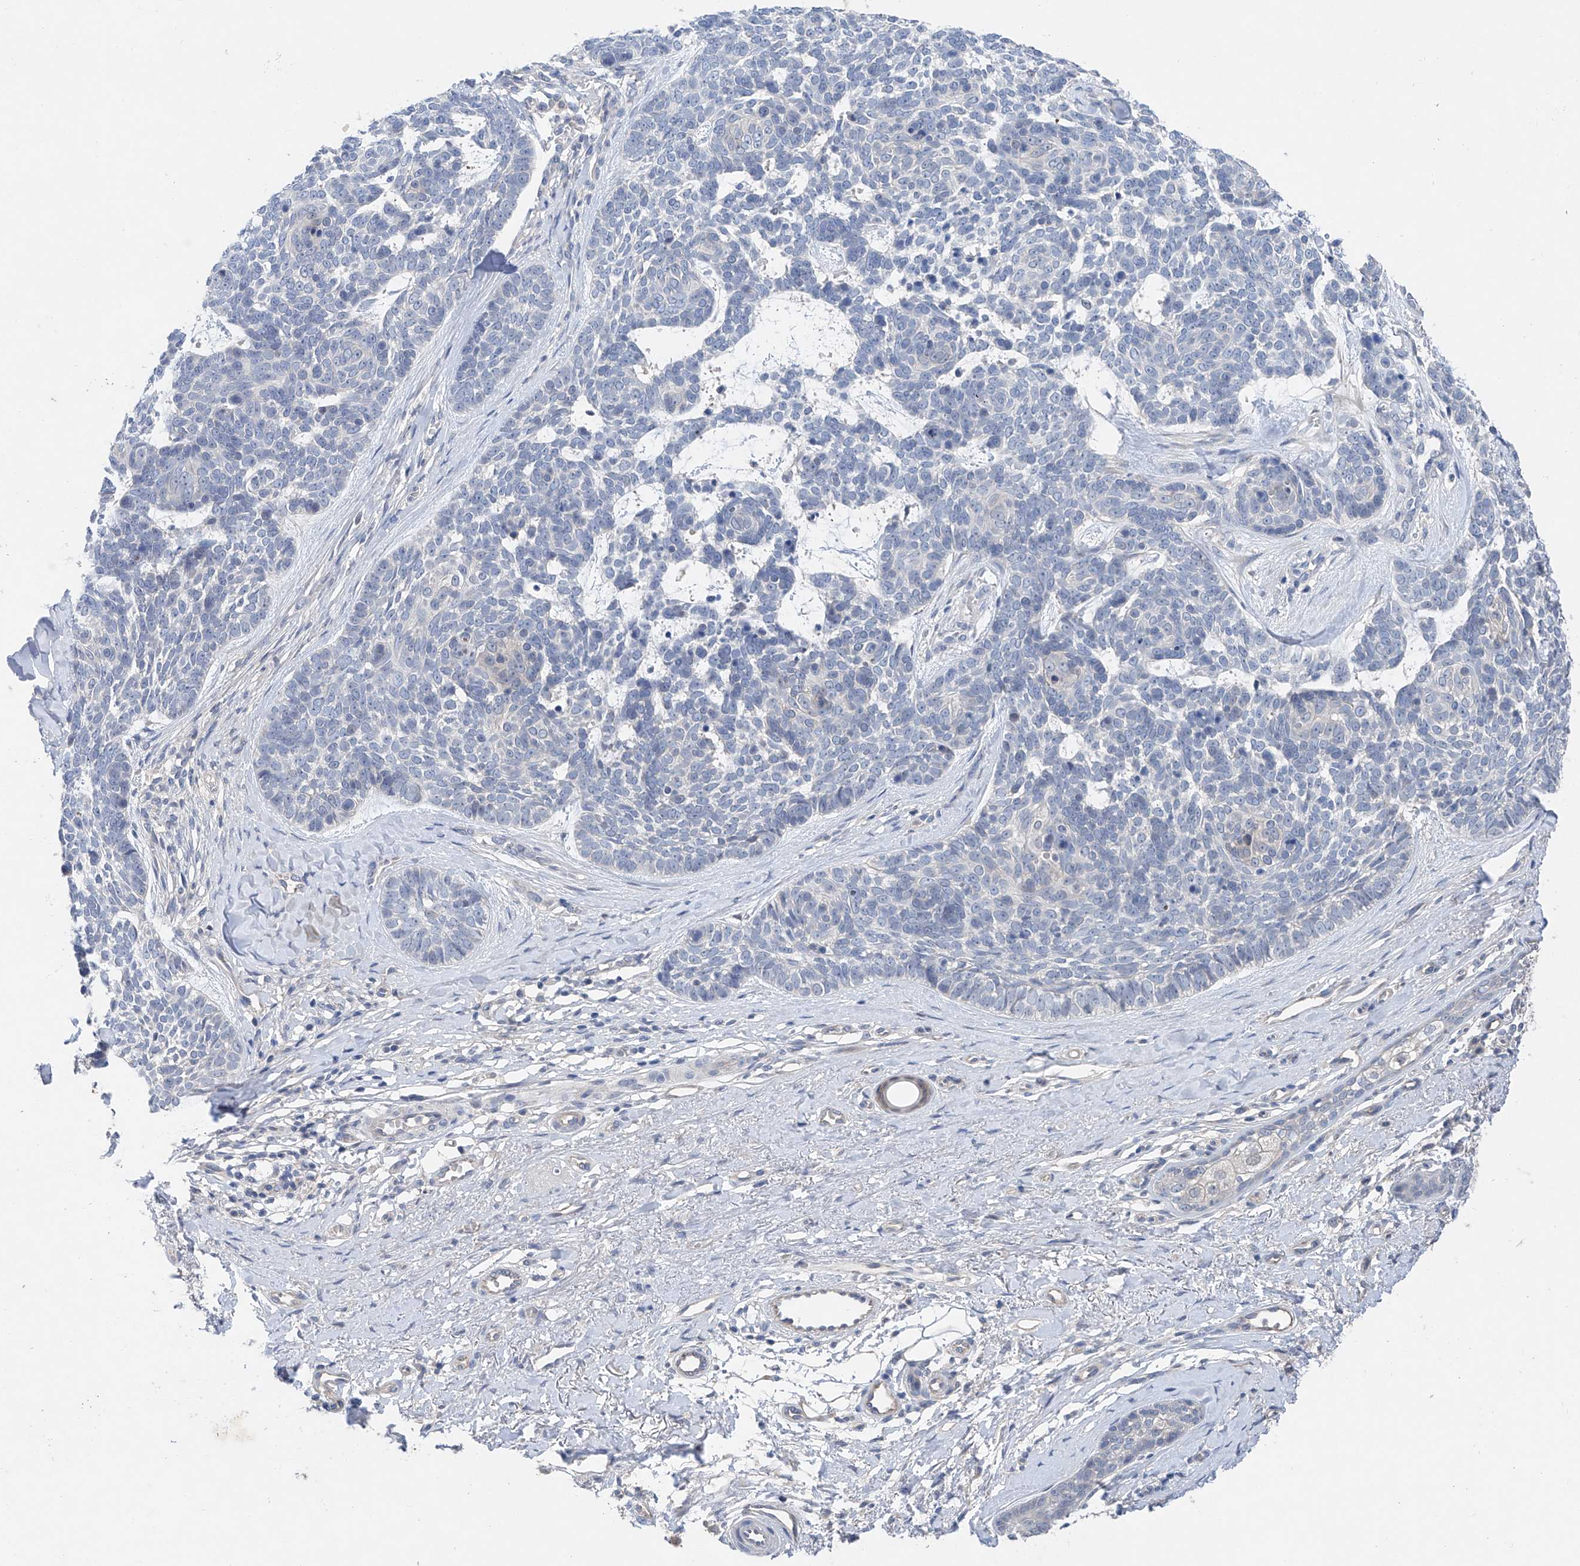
{"staining": {"intensity": "negative", "quantity": "none", "location": "none"}, "tissue": "skin cancer", "cell_type": "Tumor cells", "image_type": "cancer", "snomed": [{"axis": "morphology", "description": "Basal cell carcinoma"}, {"axis": "topography", "description": "Skin"}], "caption": "IHC histopathology image of human skin cancer (basal cell carcinoma) stained for a protein (brown), which shows no positivity in tumor cells.", "gene": "FUCA2", "patient": {"sex": "female", "age": 81}}